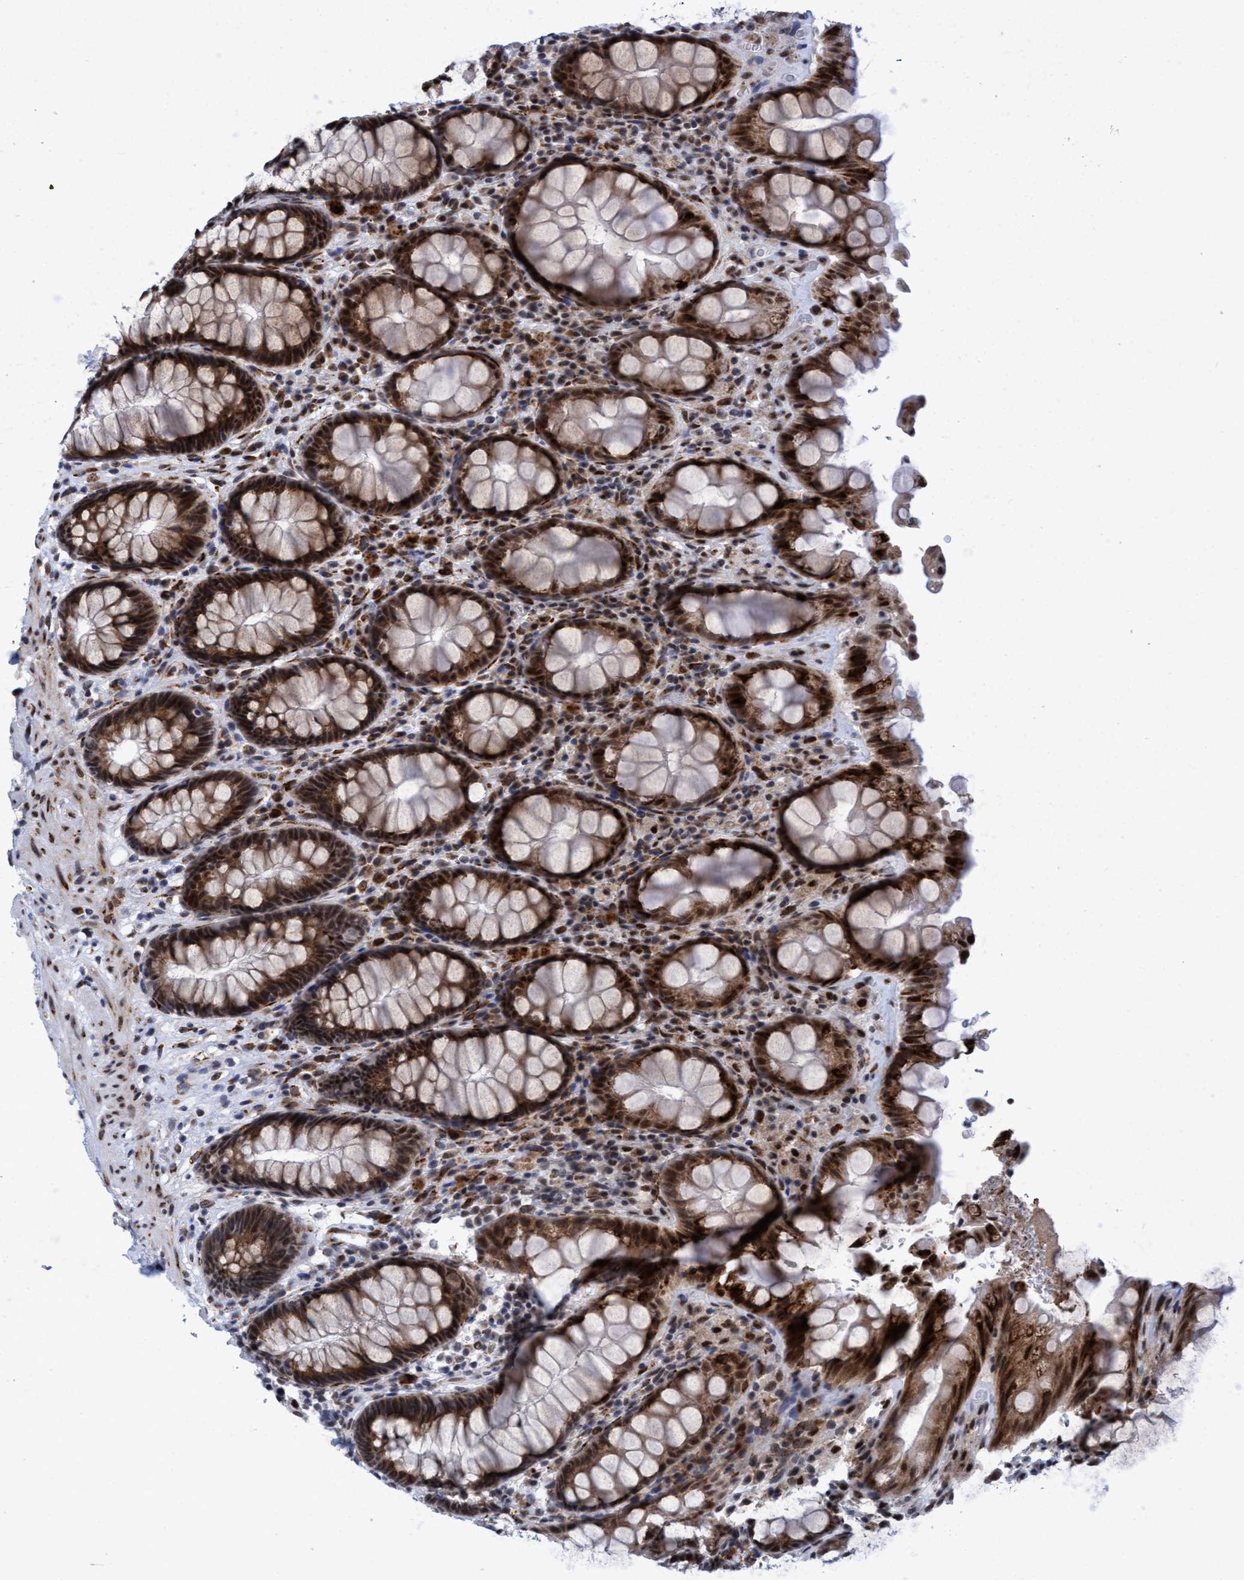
{"staining": {"intensity": "strong", "quantity": ">75%", "location": "cytoplasmic/membranous,nuclear"}, "tissue": "rectum", "cell_type": "Glandular cells", "image_type": "normal", "snomed": [{"axis": "morphology", "description": "Normal tissue, NOS"}, {"axis": "topography", "description": "Rectum"}], "caption": "Protein analysis of normal rectum displays strong cytoplasmic/membranous,nuclear staining in approximately >75% of glandular cells.", "gene": "GLT6D1", "patient": {"sex": "male", "age": 64}}